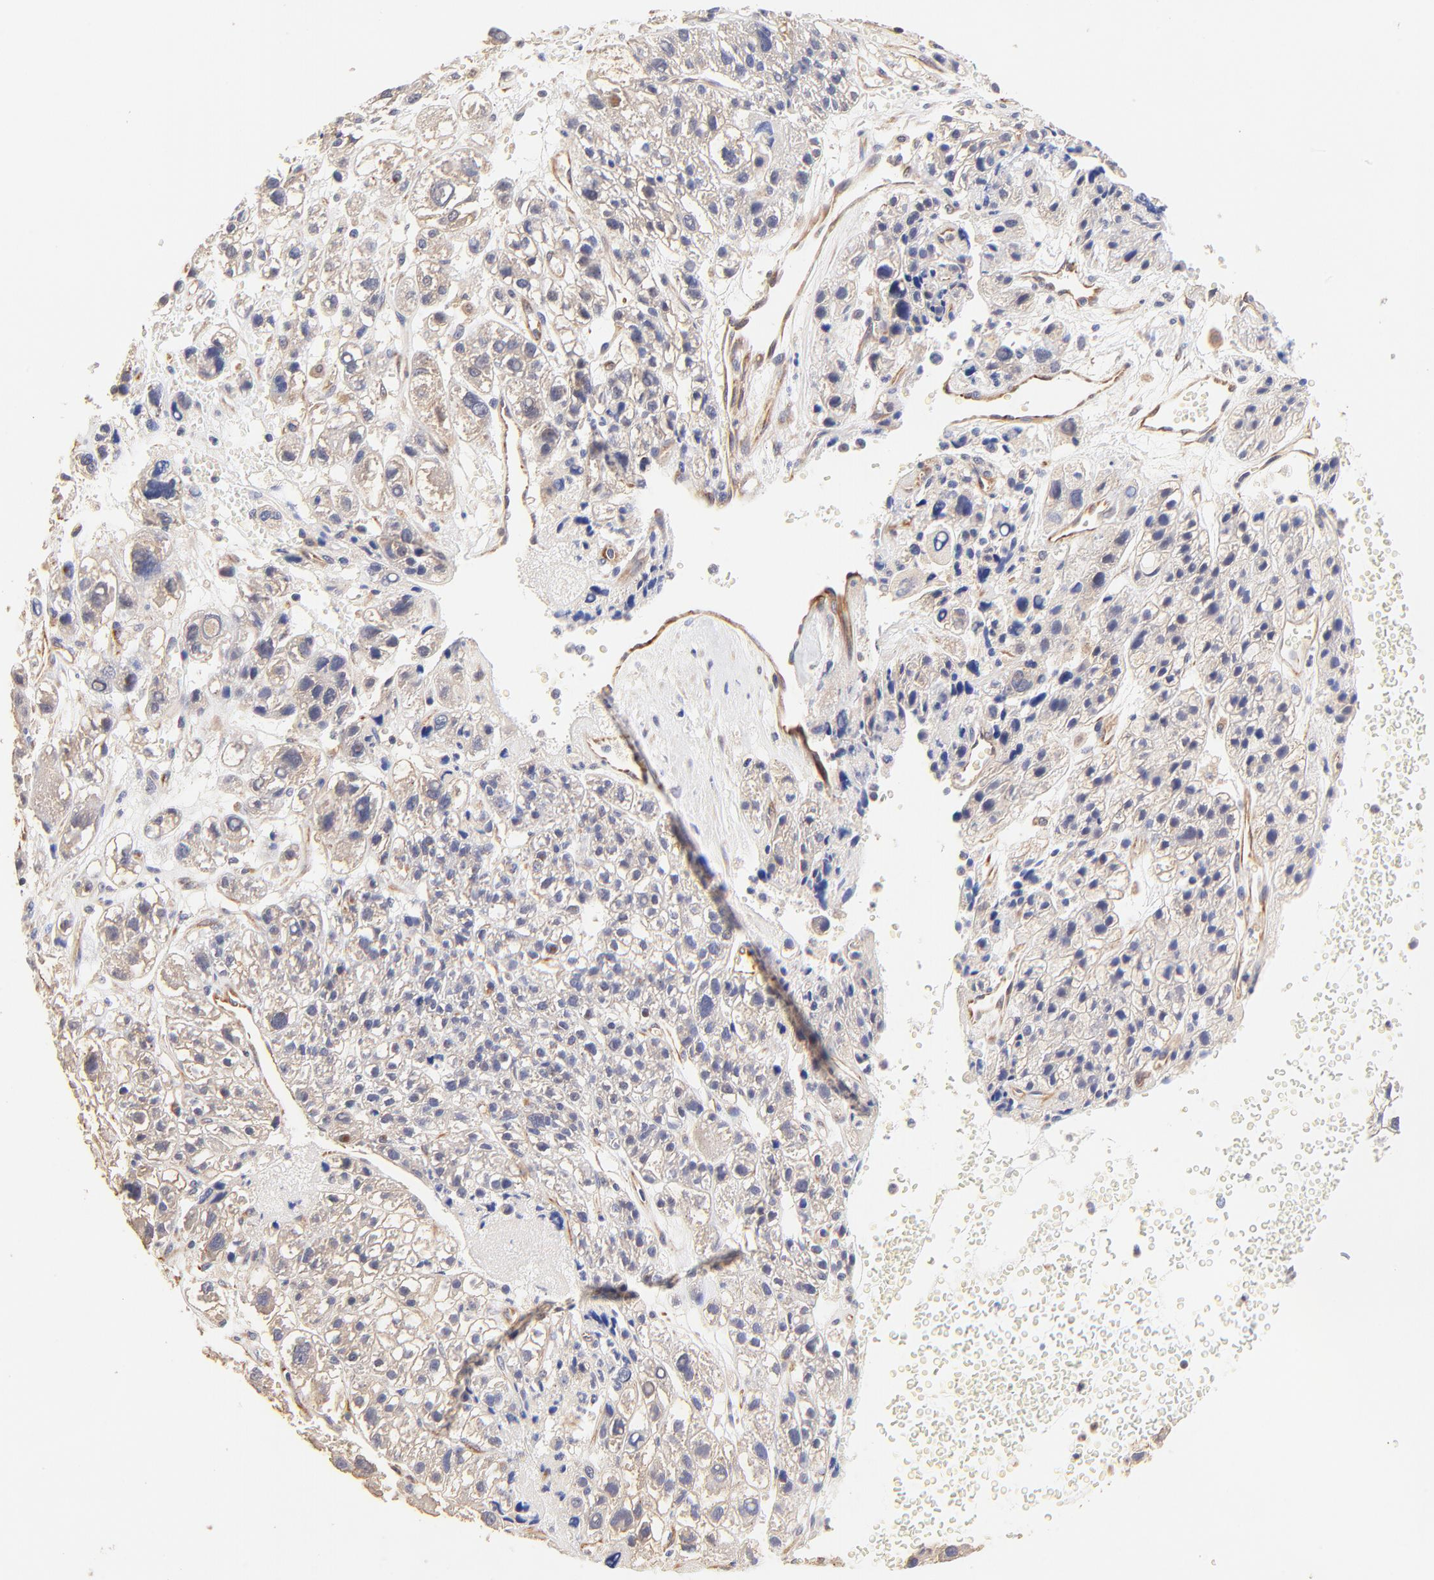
{"staining": {"intensity": "weak", "quantity": ">75%", "location": "cytoplasmic/membranous"}, "tissue": "liver cancer", "cell_type": "Tumor cells", "image_type": "cancer", "snomed": [{"axis": "morphology", "description": "Carcinoma, Hepatocellular, NOS"}, {"axis": "topography", "description": "Liver"}], "caption": "This is a photomicrograph of IHC staining of hepatocellular carcinoma (liver), which shows weak expression in the cytoplasmic/membranous of tumor cells.", "gene": "TNFAIP3", "patient": {"sex": "female", "age": 85}}